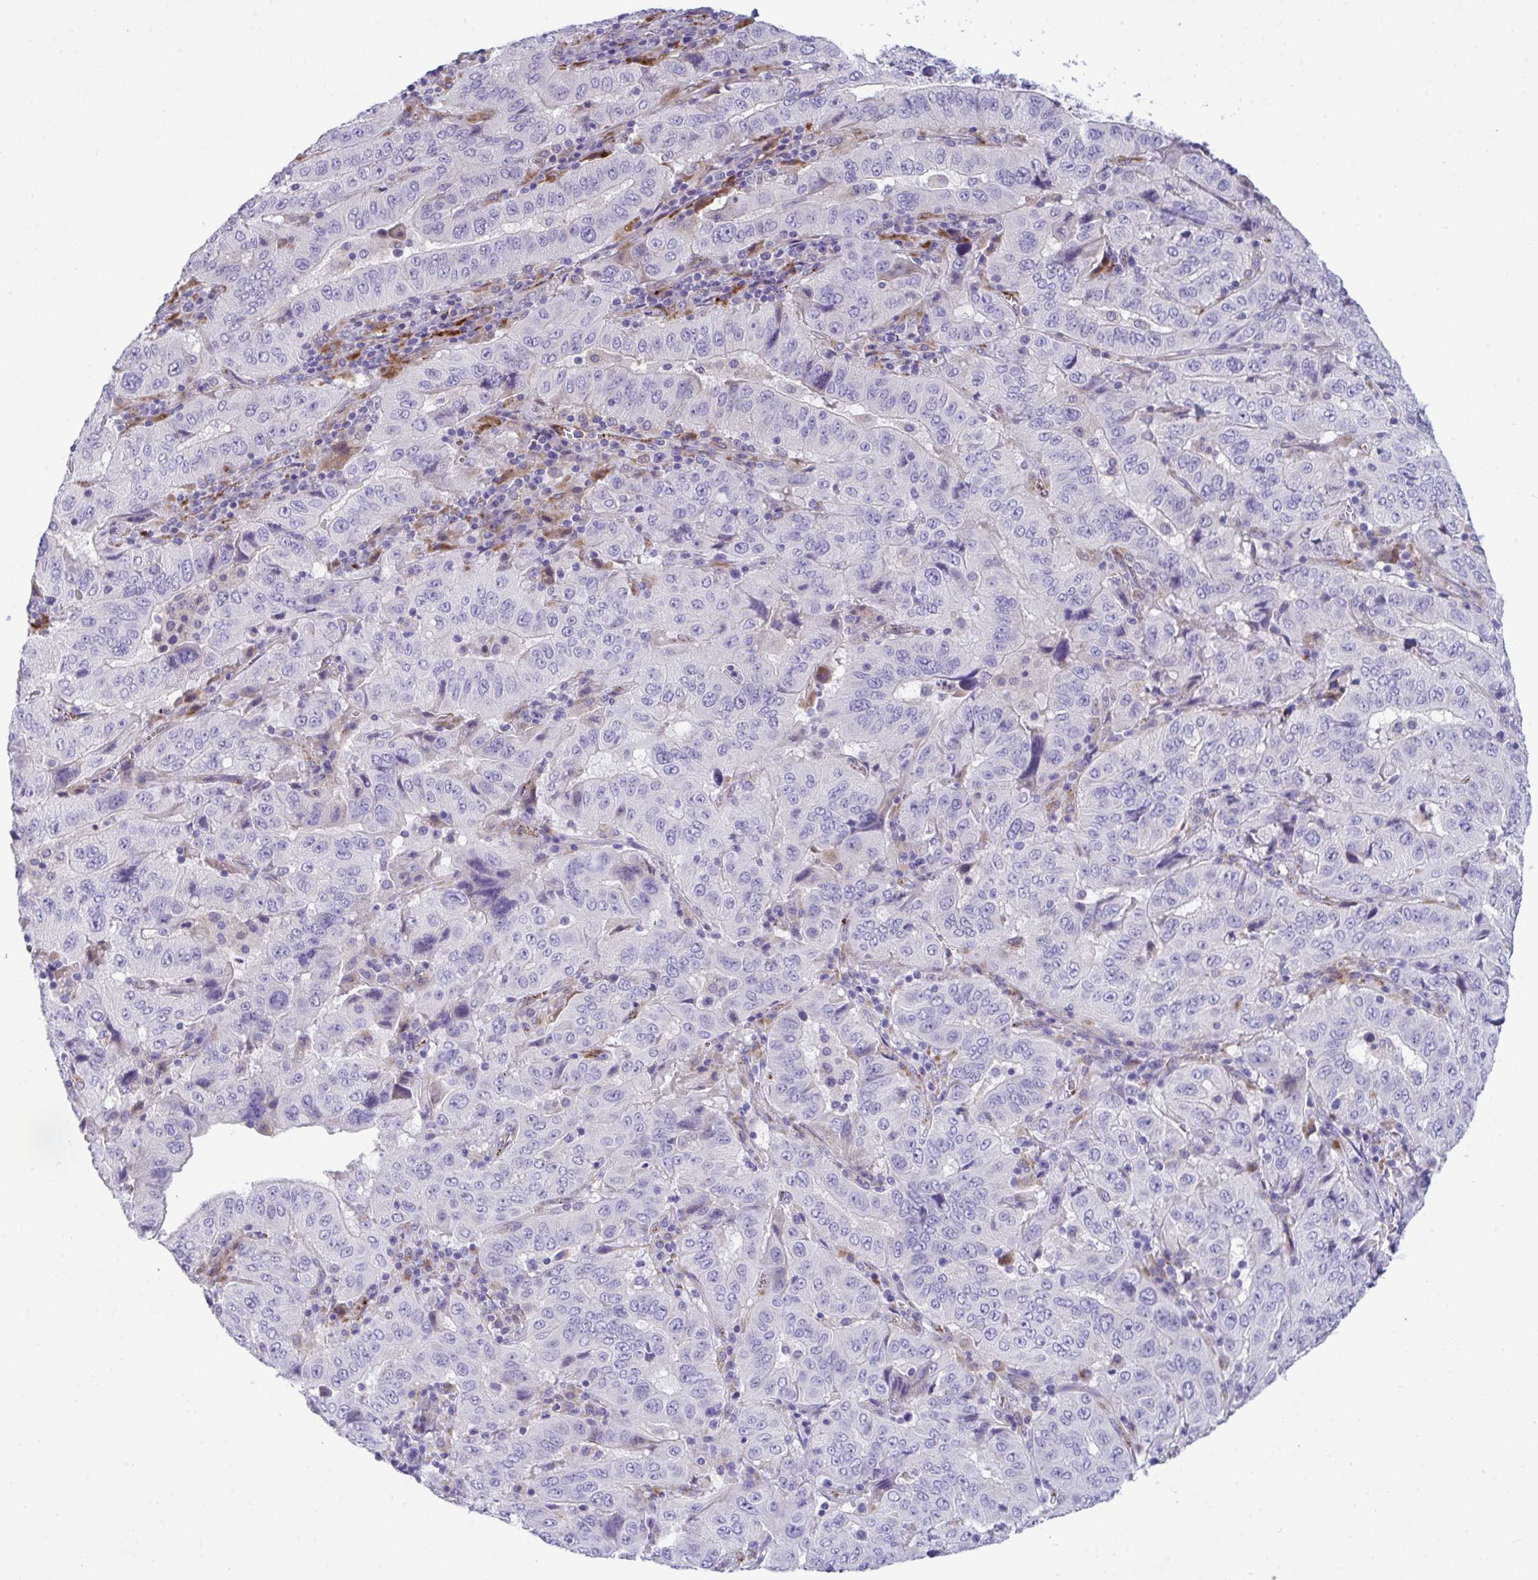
{"staining": {"intensity": "negative", "quantity": "none", "location": "none"}, "tissue": "pancreatic cancer", "cell_type": "Tumor cells", "image_type": "cancer", "snomed": [{"axis": "morphology", "description": "Adenocarcinoma, NOS"}, {"axis": "topography", "description": "Pancreas"}], "caption": "DAB immunohistochemical staining of human pancreatic cancer (adenocarcinoma) reveals no significant staining in tumor cells.", "gene": "TOR1AIP2", "patient": {"sex": "male", "age": 63}}